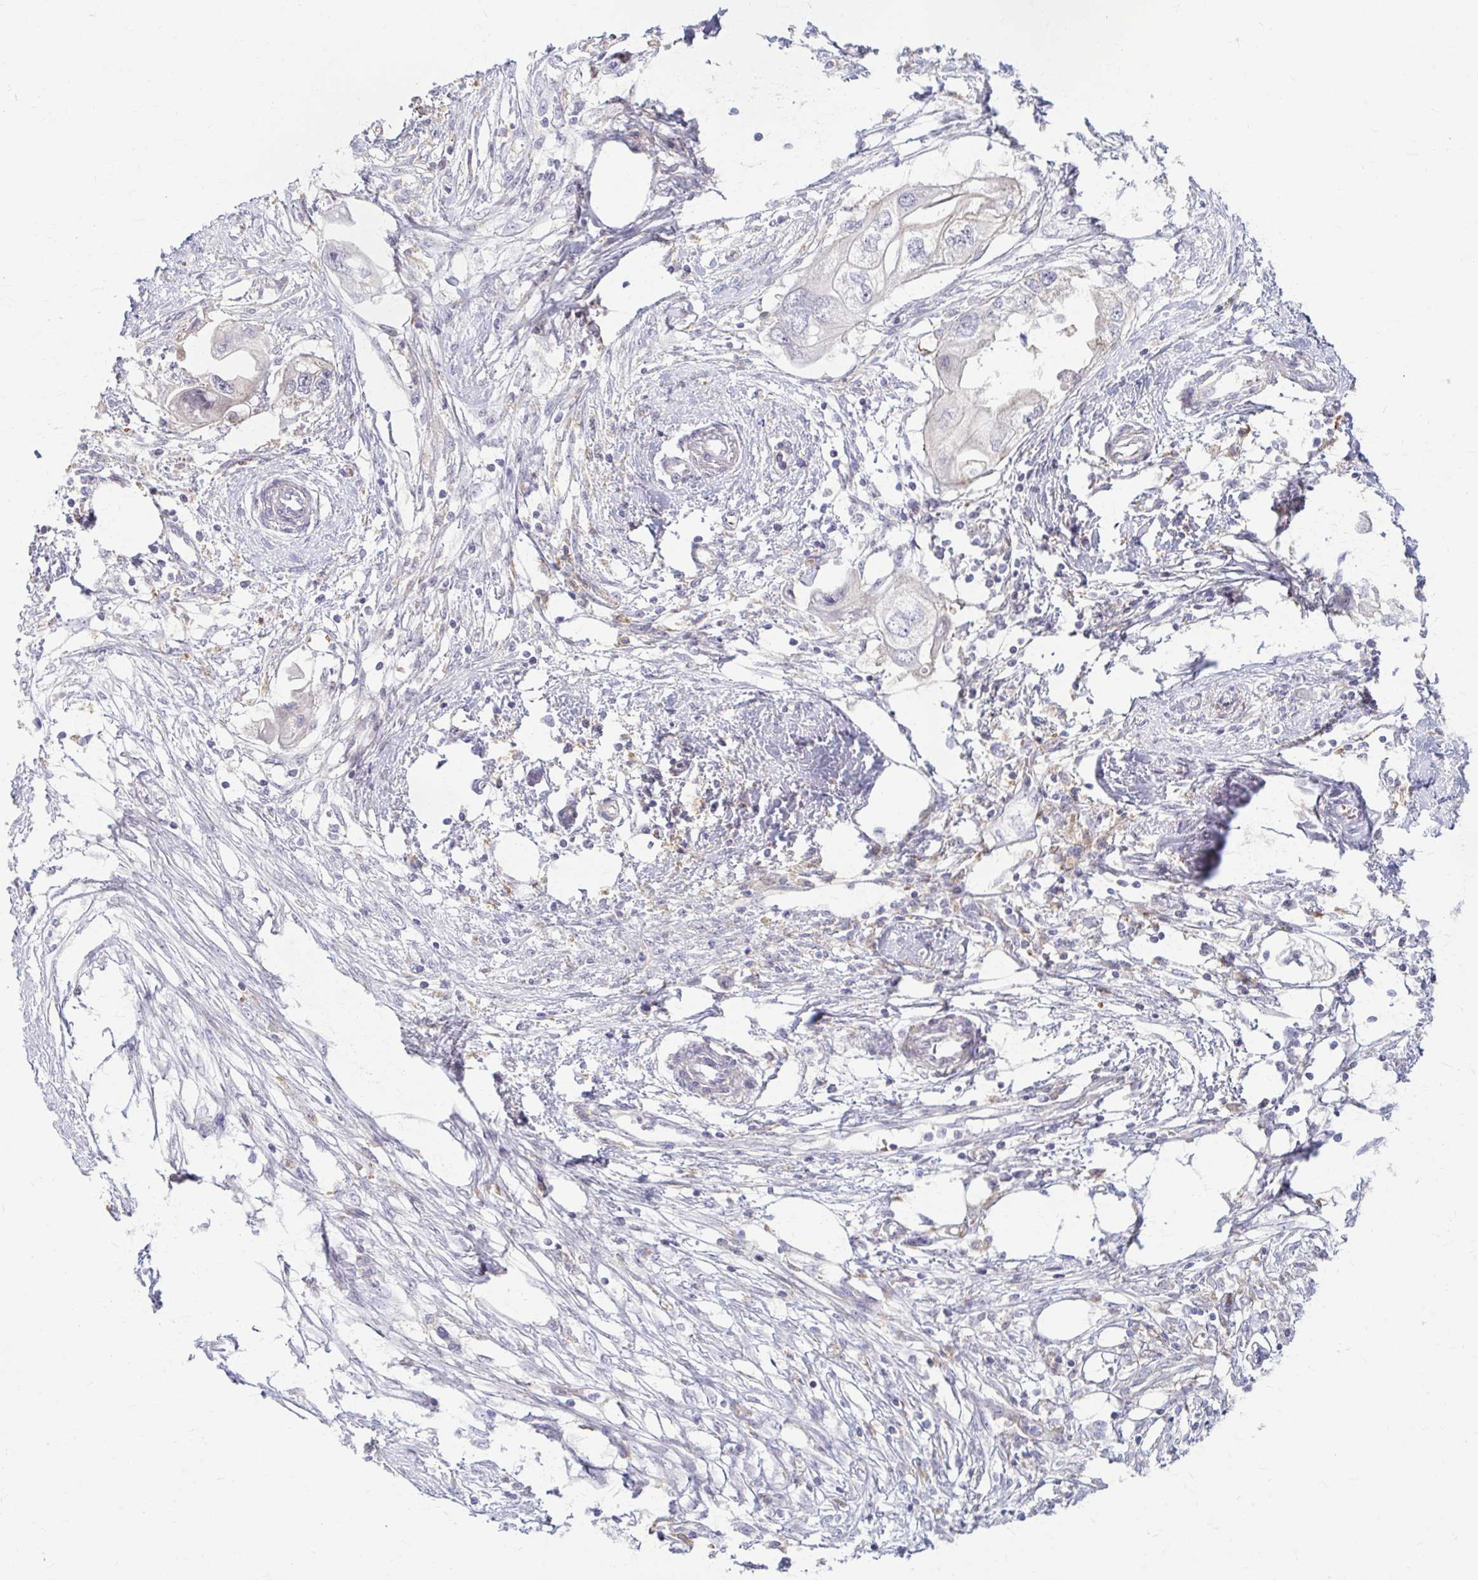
{"staining": {"intensity": "negative", "quantity": "none", "location": "none"}, "tissue": "endometrial cancer", "cell_type": "Tumor cells", "image_type": "cancer", "snomed": [{"axis": "morphology", "description": "Adenocarcinoma, NOS"}, {"axis": "morphology", "description": "Adenocarcinoma, metastatic, NOS"}, {"axis": "topography", "description": "Adipose tissue"}, {"axis": "topography", "description": "Endometrium"}], "caption": "DAB immunohistochemical staining of human endometrial adenocarcinoma displays no significant positivity in tumor cells.", "gene": "RHOBTB2", "patient": {"sex": "female", "age": 67}}